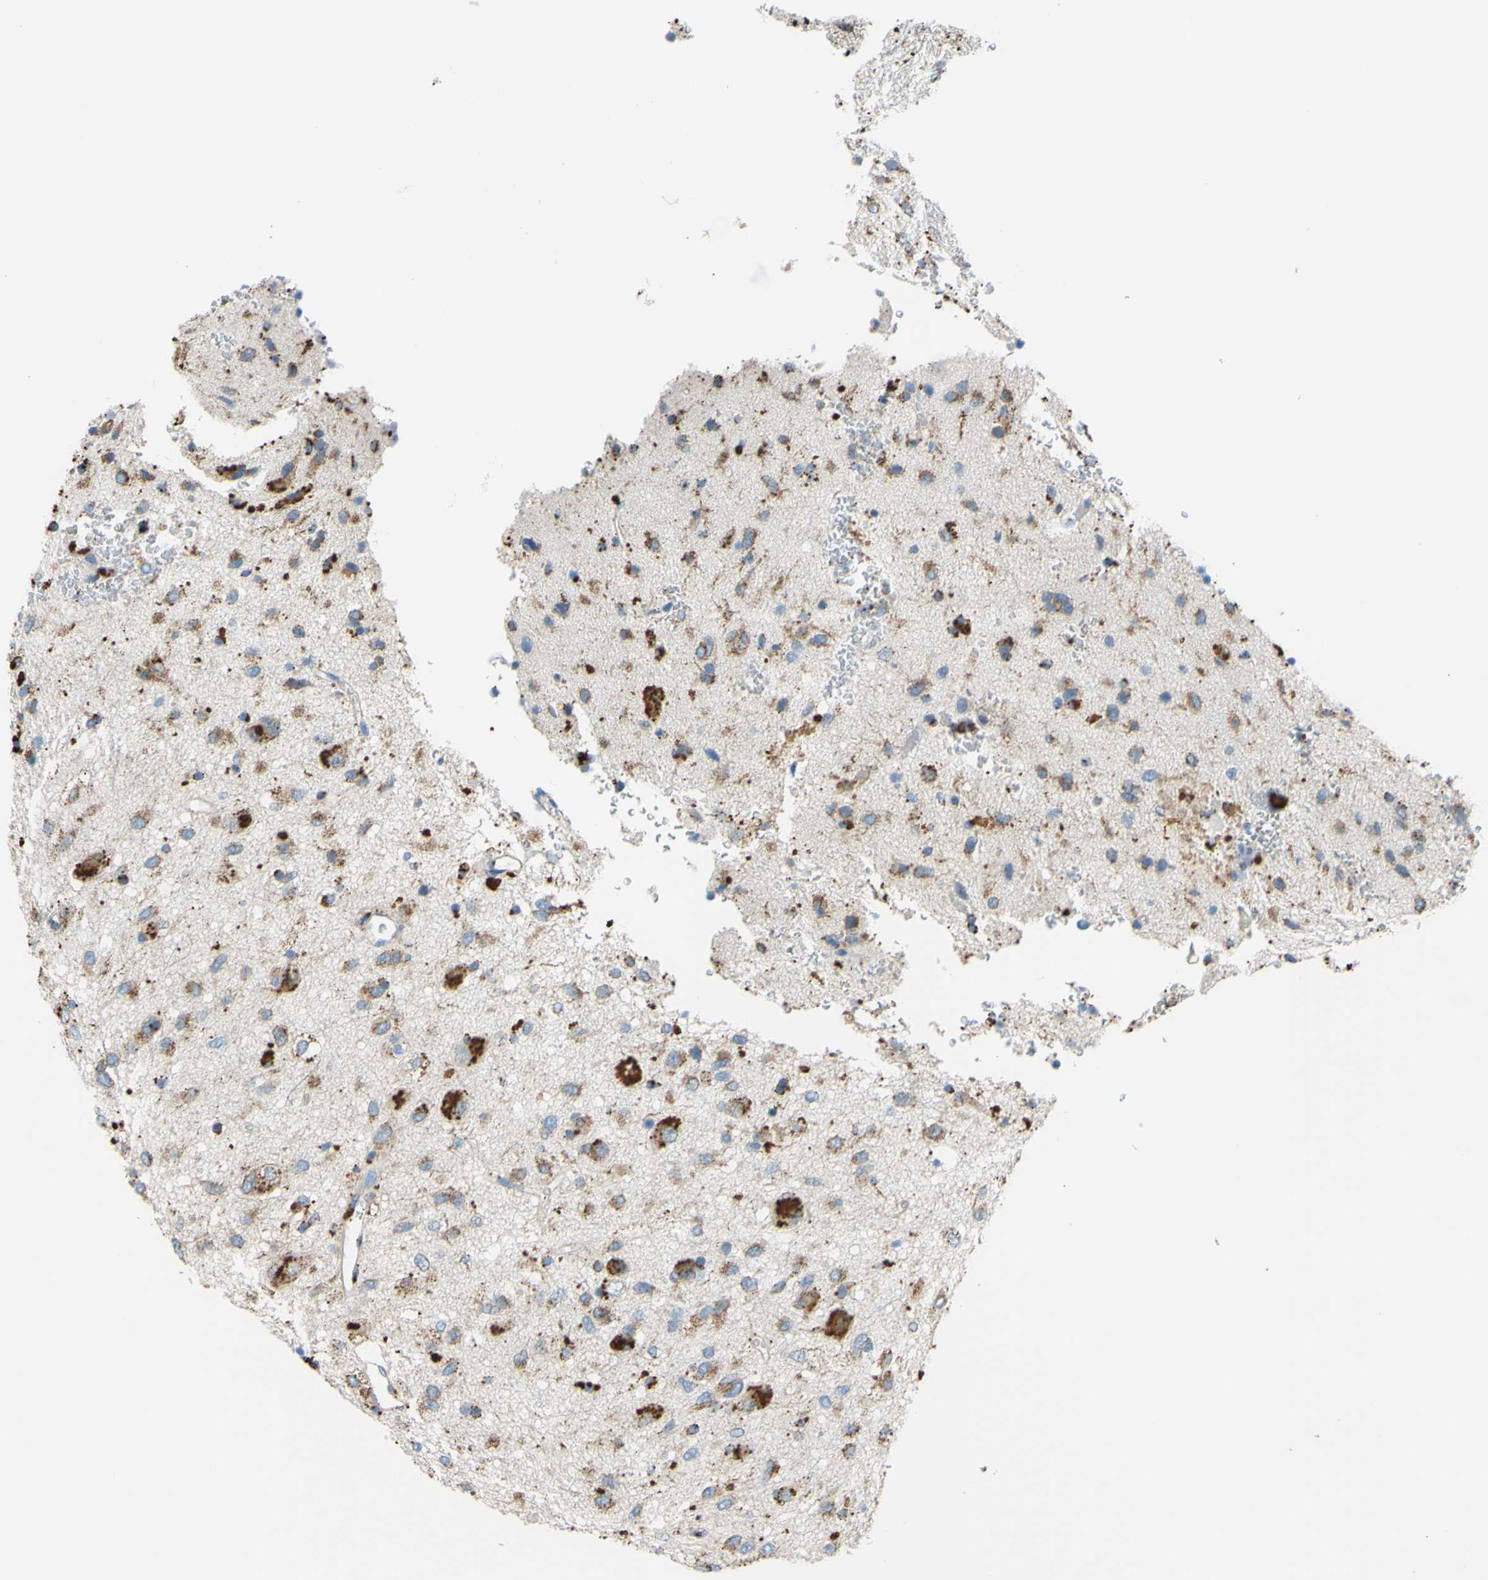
{"staining": {"intensity": "strong", "quantity": ">75%", "location": "cytoplasmic/membranous"}, "tissue": "glioma", "cell_type": "Tumor cells", "image_type": "cancer", "snomed": [{"axis": "morphology", "description": "Glioma, malignant, Low grade"}, {"axis": "topography", "description": "Brain"}], "caption": "This micrograph shows immunohistochemistry staining of low-grade glioma (malignant), with high strong cytoplasmic/membranous staining in about >75% of tumor cells.", "gene": "CTSD", "patient": {"sex": "male", "age": 77}}